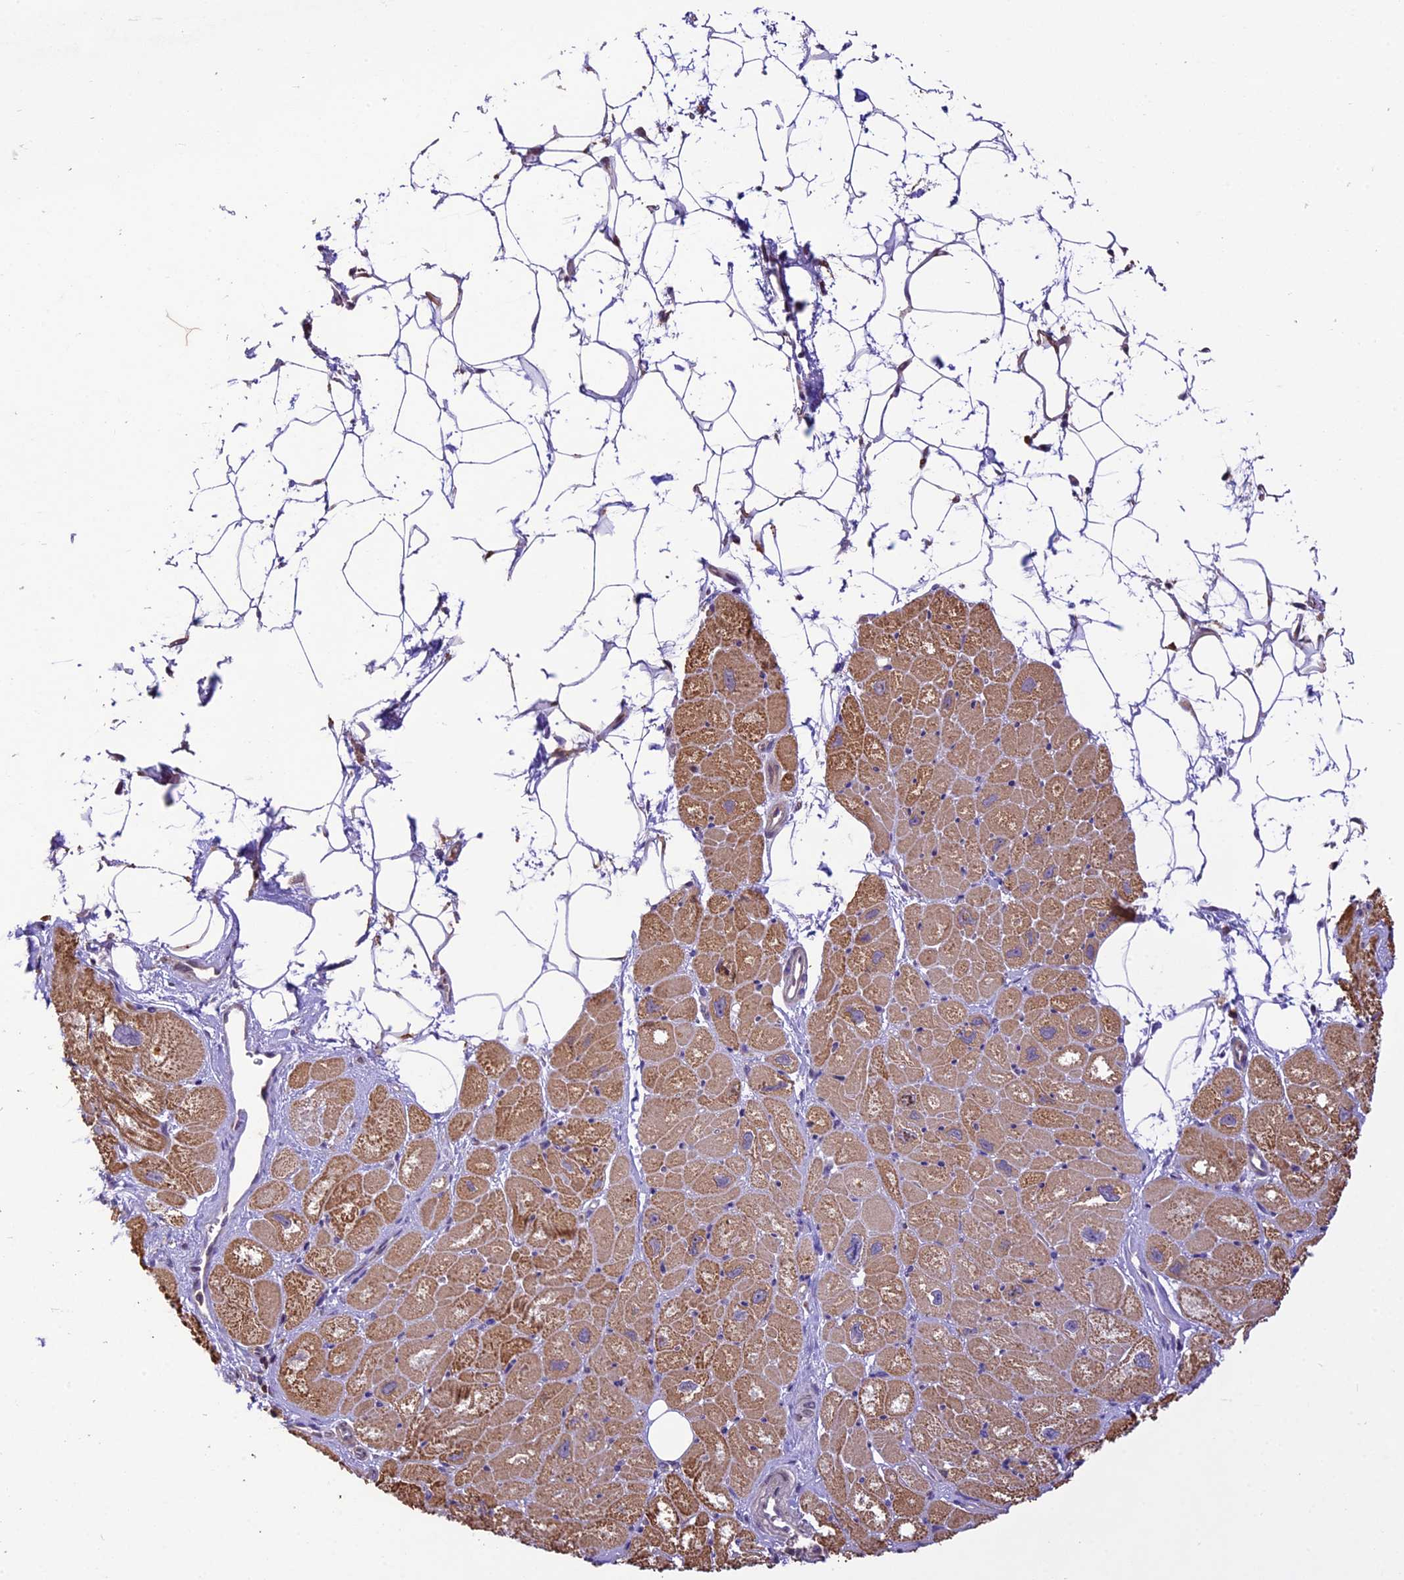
{"staining": {"intensity": "moderate", "quantity": ">75%", "location": "cytoplasmic/membranous"}, "tissue": "heart muscle", "cell_type": "Cardiomyocytes", "image_type": "normal", "snomed": [{"axis": "morphology", "description": "Normal tissue, NOS"}, {"axis": "topography", "description": "Heart"}], "caption": "Moderate cytoplasmic/membranous staining is appreciated in about >75% of cardiomyocytes in normal heart muscle.", "gene": "DGKH", "patient": {"sex": "male", "age": 50}}